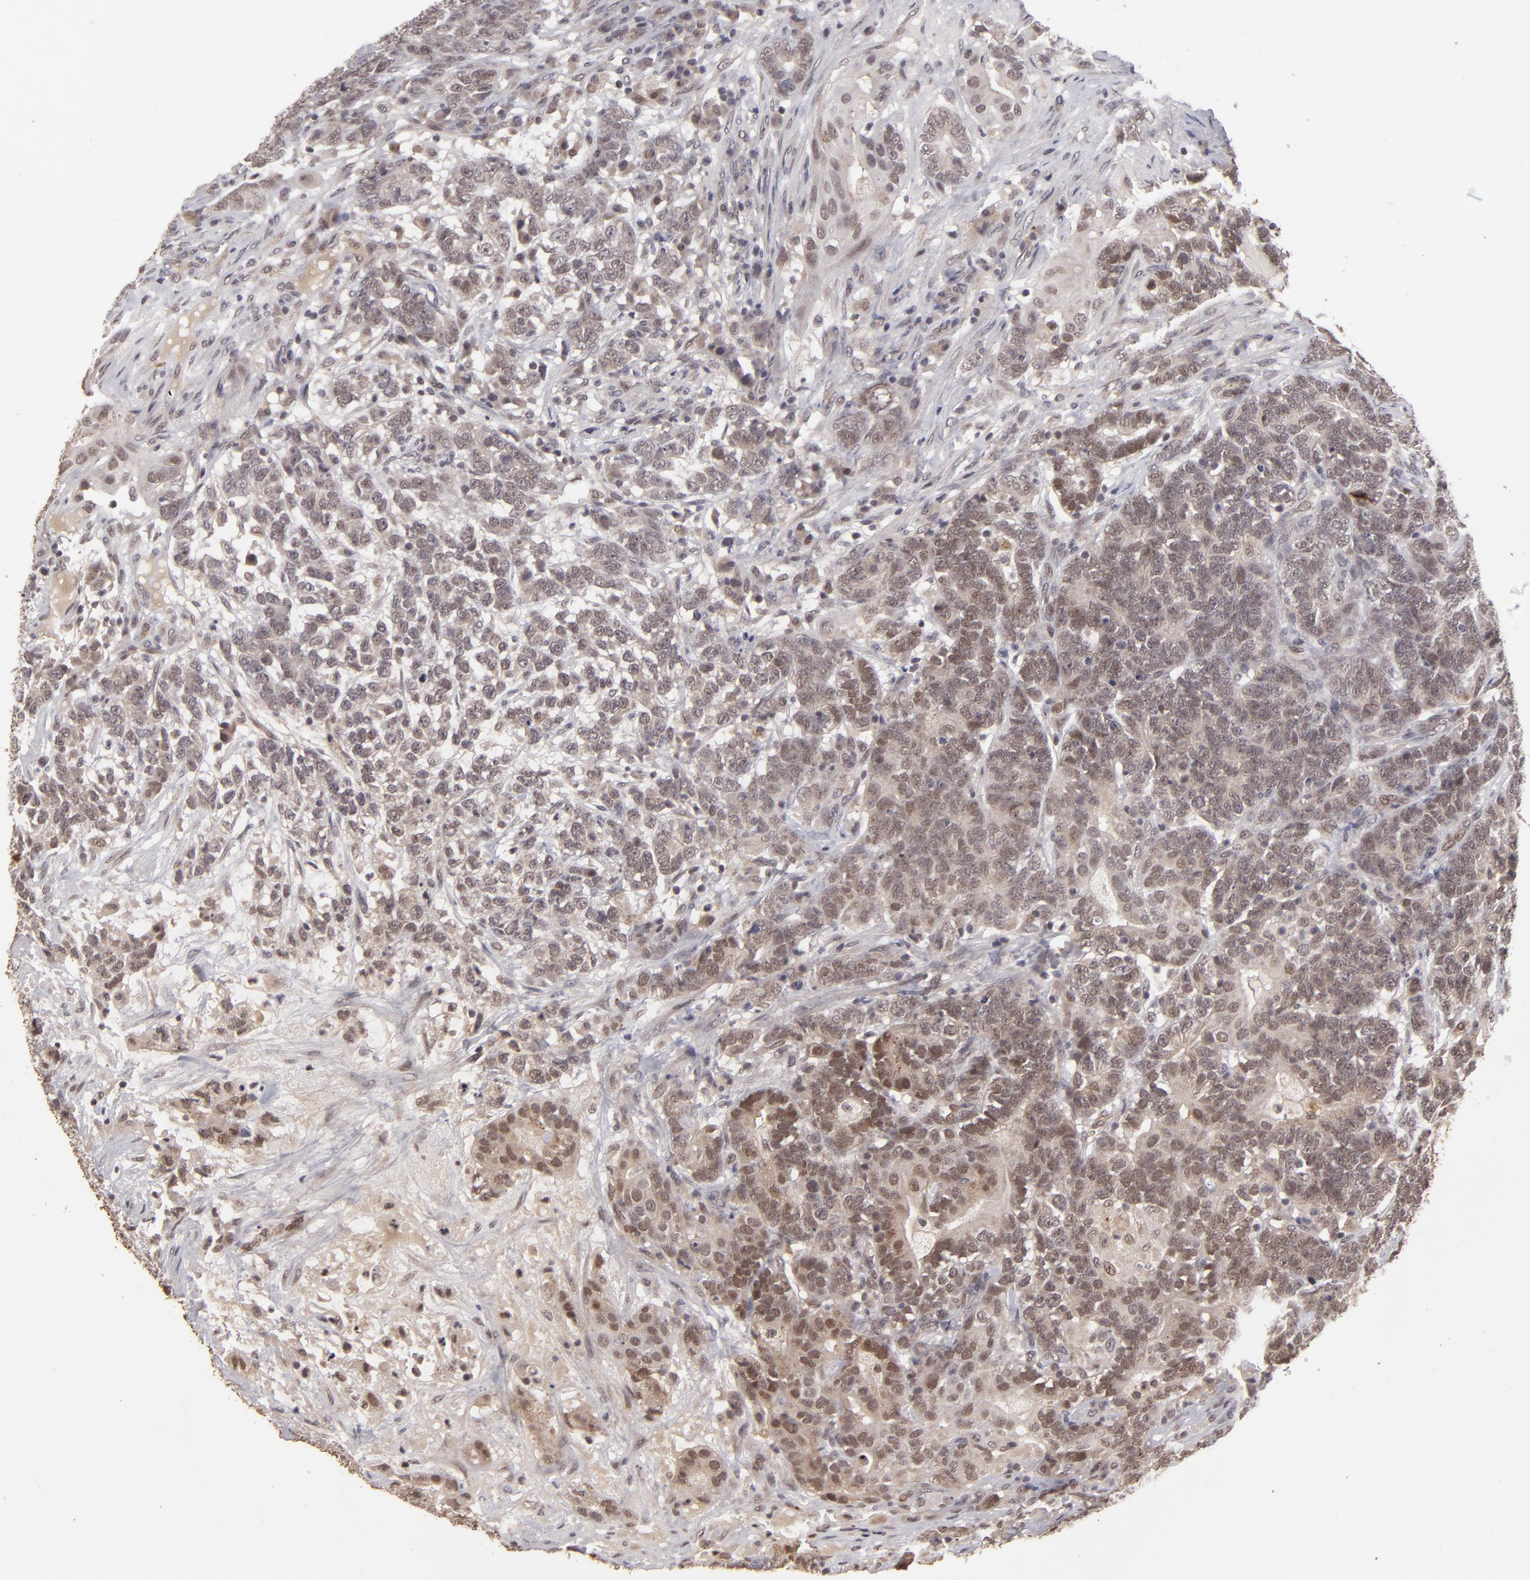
{"staining": {"intensity": "weak", "quantity": "25%-75%", "location": "cytoplasmic/membranous,nuclear"}, "tissue": "testis cancer", "cell_type": "Tumor cells", "image_type": "cancer", "snomed": [{"axis": "morphology", "description": "Carcinoma, Embryonal, NOS"}, {"axis": "topography", "description": "Testis"}], "caption": "Protein expression analysis of human testis embryonal carcinoma reveals weak cytoplasmic/membranous and nuclear positivity in approximately 25%-75% of tumor cells. The staining was performed using DAB to visualize the protein expression in brown, while the nuclei were stained in blue with hematoxylin (Magnification: 20x).", "gene": "DFFA", "patient": {"sex": "male", "age": 26}}